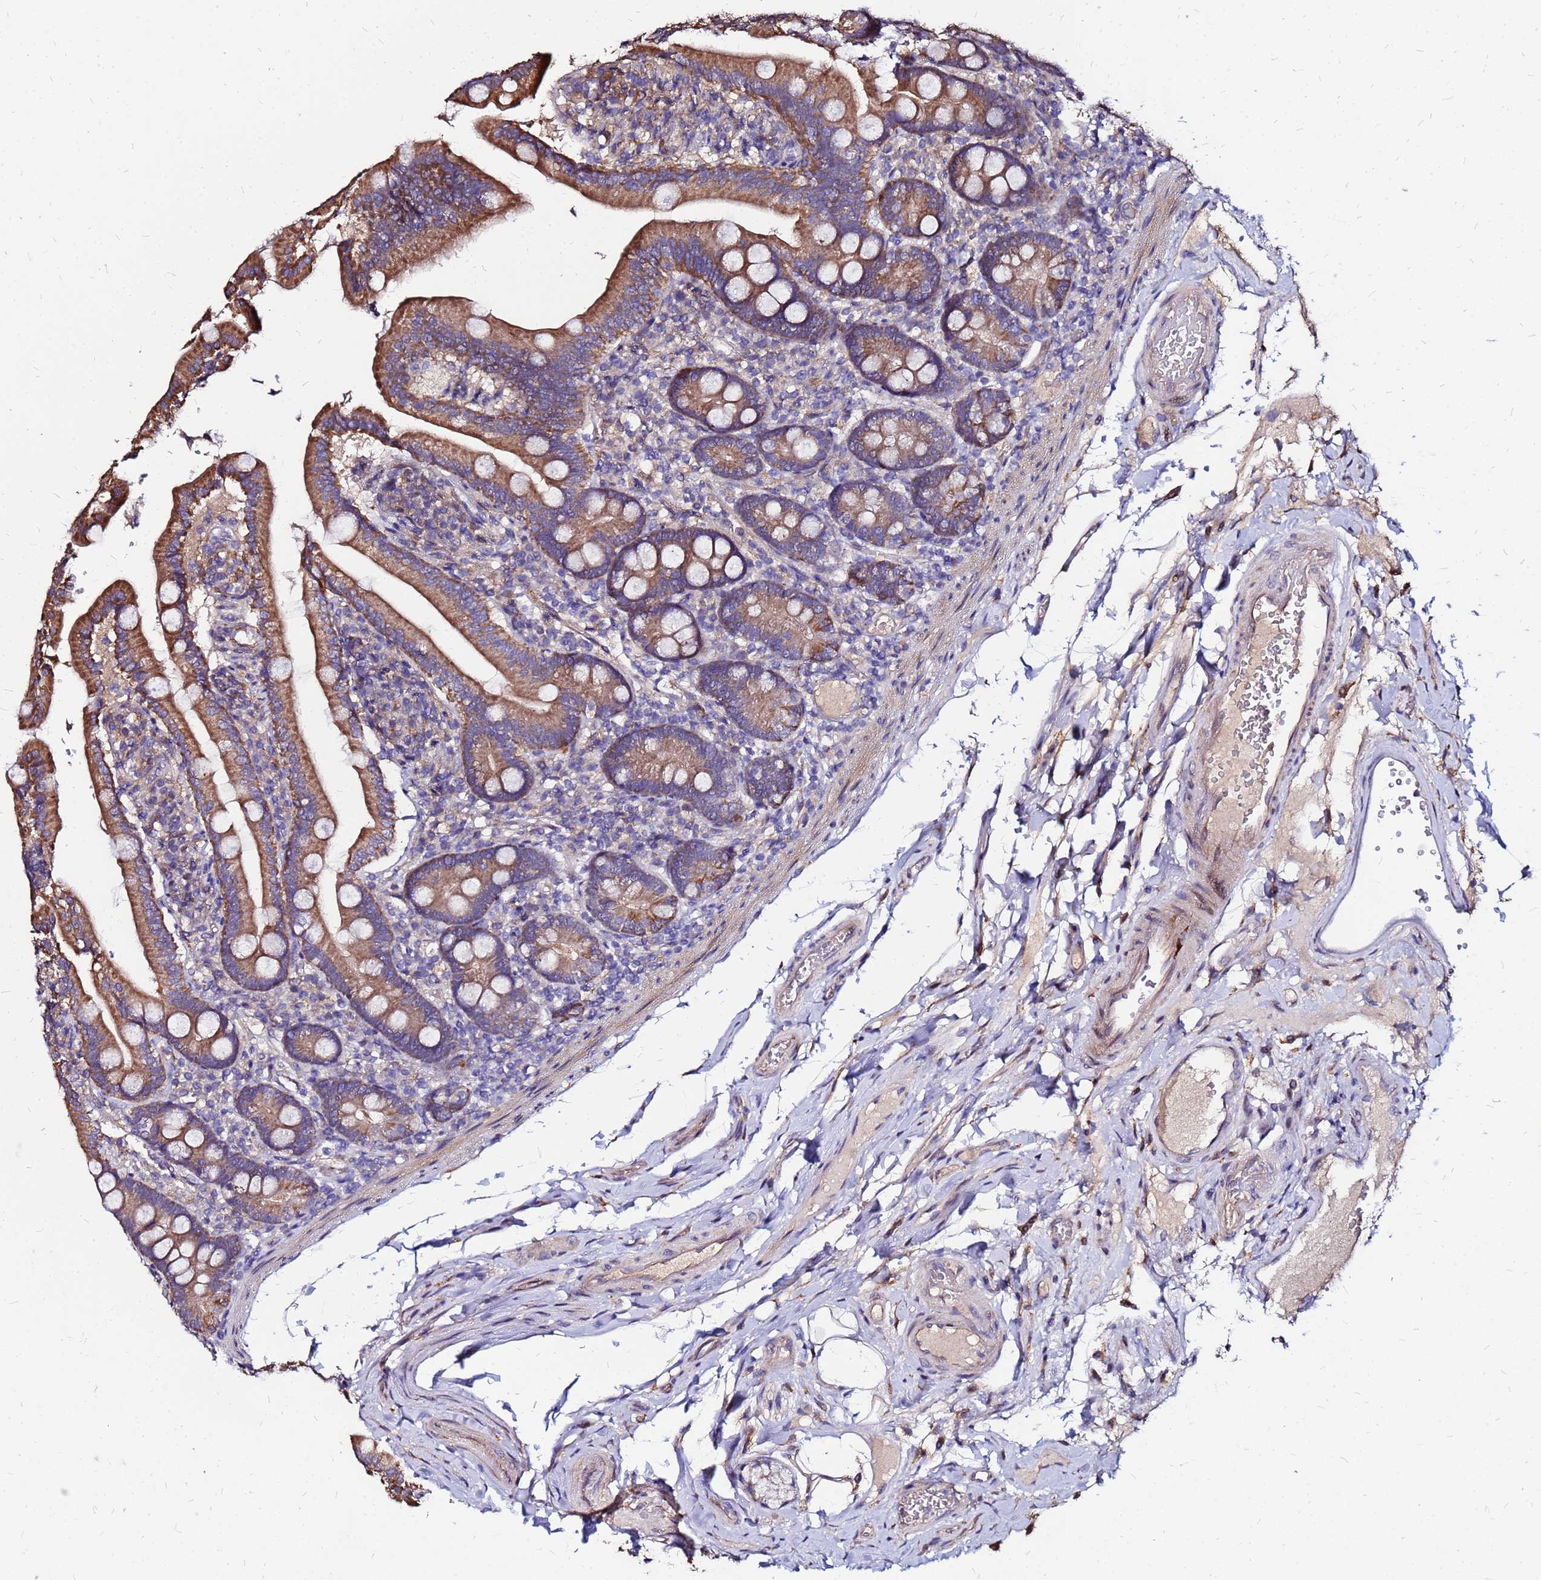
{"staining": {"intensity": "moderate", "quantity": ">75%", "location": "cytoplasmic/membranous"}, "tissue": "duodenum", "cell_type": "Glandular cells", "image_type": "normal", "snomed": [{"axis": "morphology", "description": "Normal tissue, NOS"}, {"axis": "topography", "description": "Duodenum"}], "caption": "High-power microscopy captured an immunohistochemistry image of normal duodenum, revealing moderate cytoplasmic/membranous positivity in about >75% of glandular cells.", "gene": "ARHGEF35", "patient": {"sex": "female", "age": 67}}